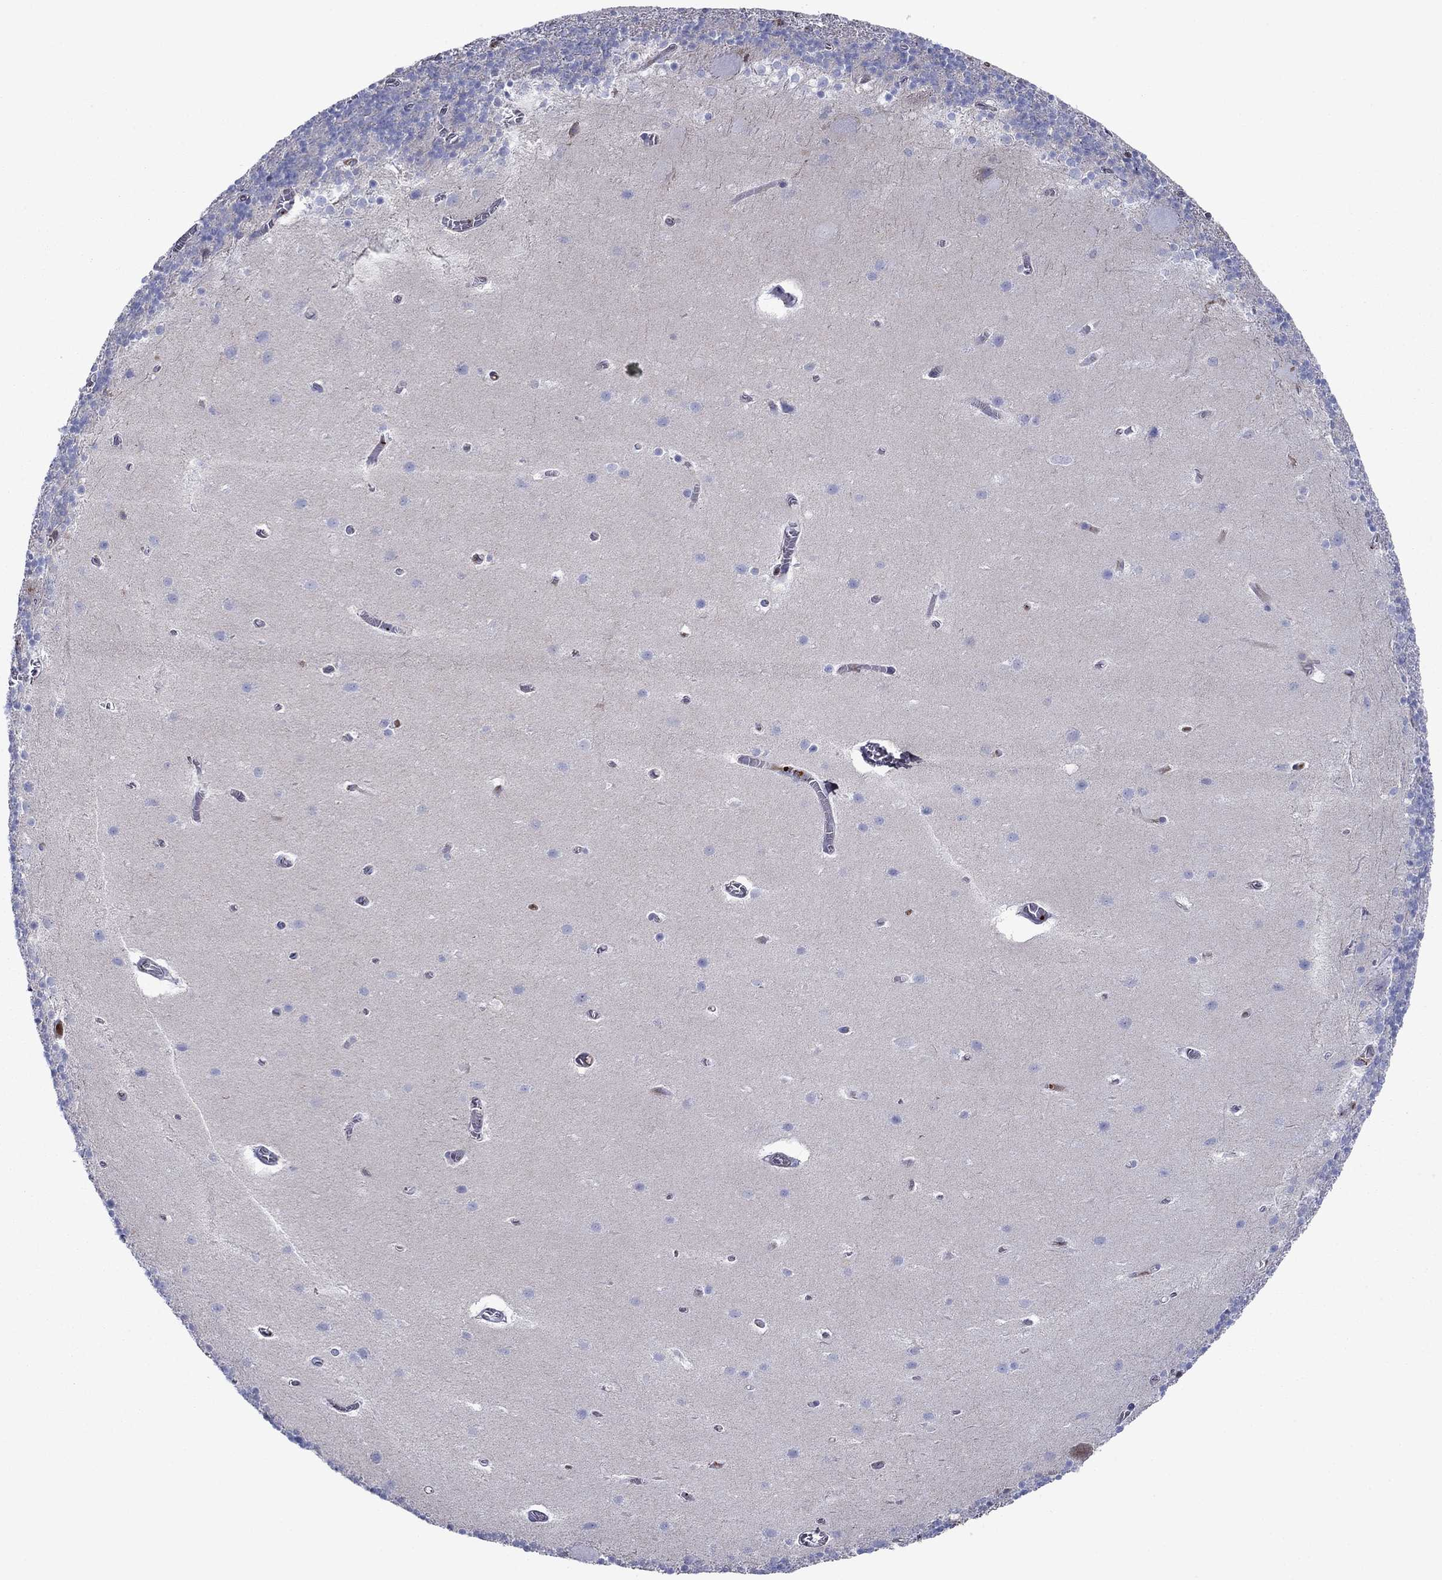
{"staining": {"intensity": "negative", "quantity": "none", "location": "none"}, "tissue": "cerebellum", "cell_type": "Cells in granular layer", "image_type": "normal", "snomed": [{"axis": "morphology", "description": "Normal tissue, NOS"}, {"axis": "topography", "description": "Cerebellum"}], "caption": "Cells in granular layer show no significant positivity in unremarkable cerebellum. Brightfield microscopy of IHC stained with DAB (brown) and hematoxylin (blue), captured at high magnification.", "gene": "HPX", "patient": {"sex": "male", "age": 70}}